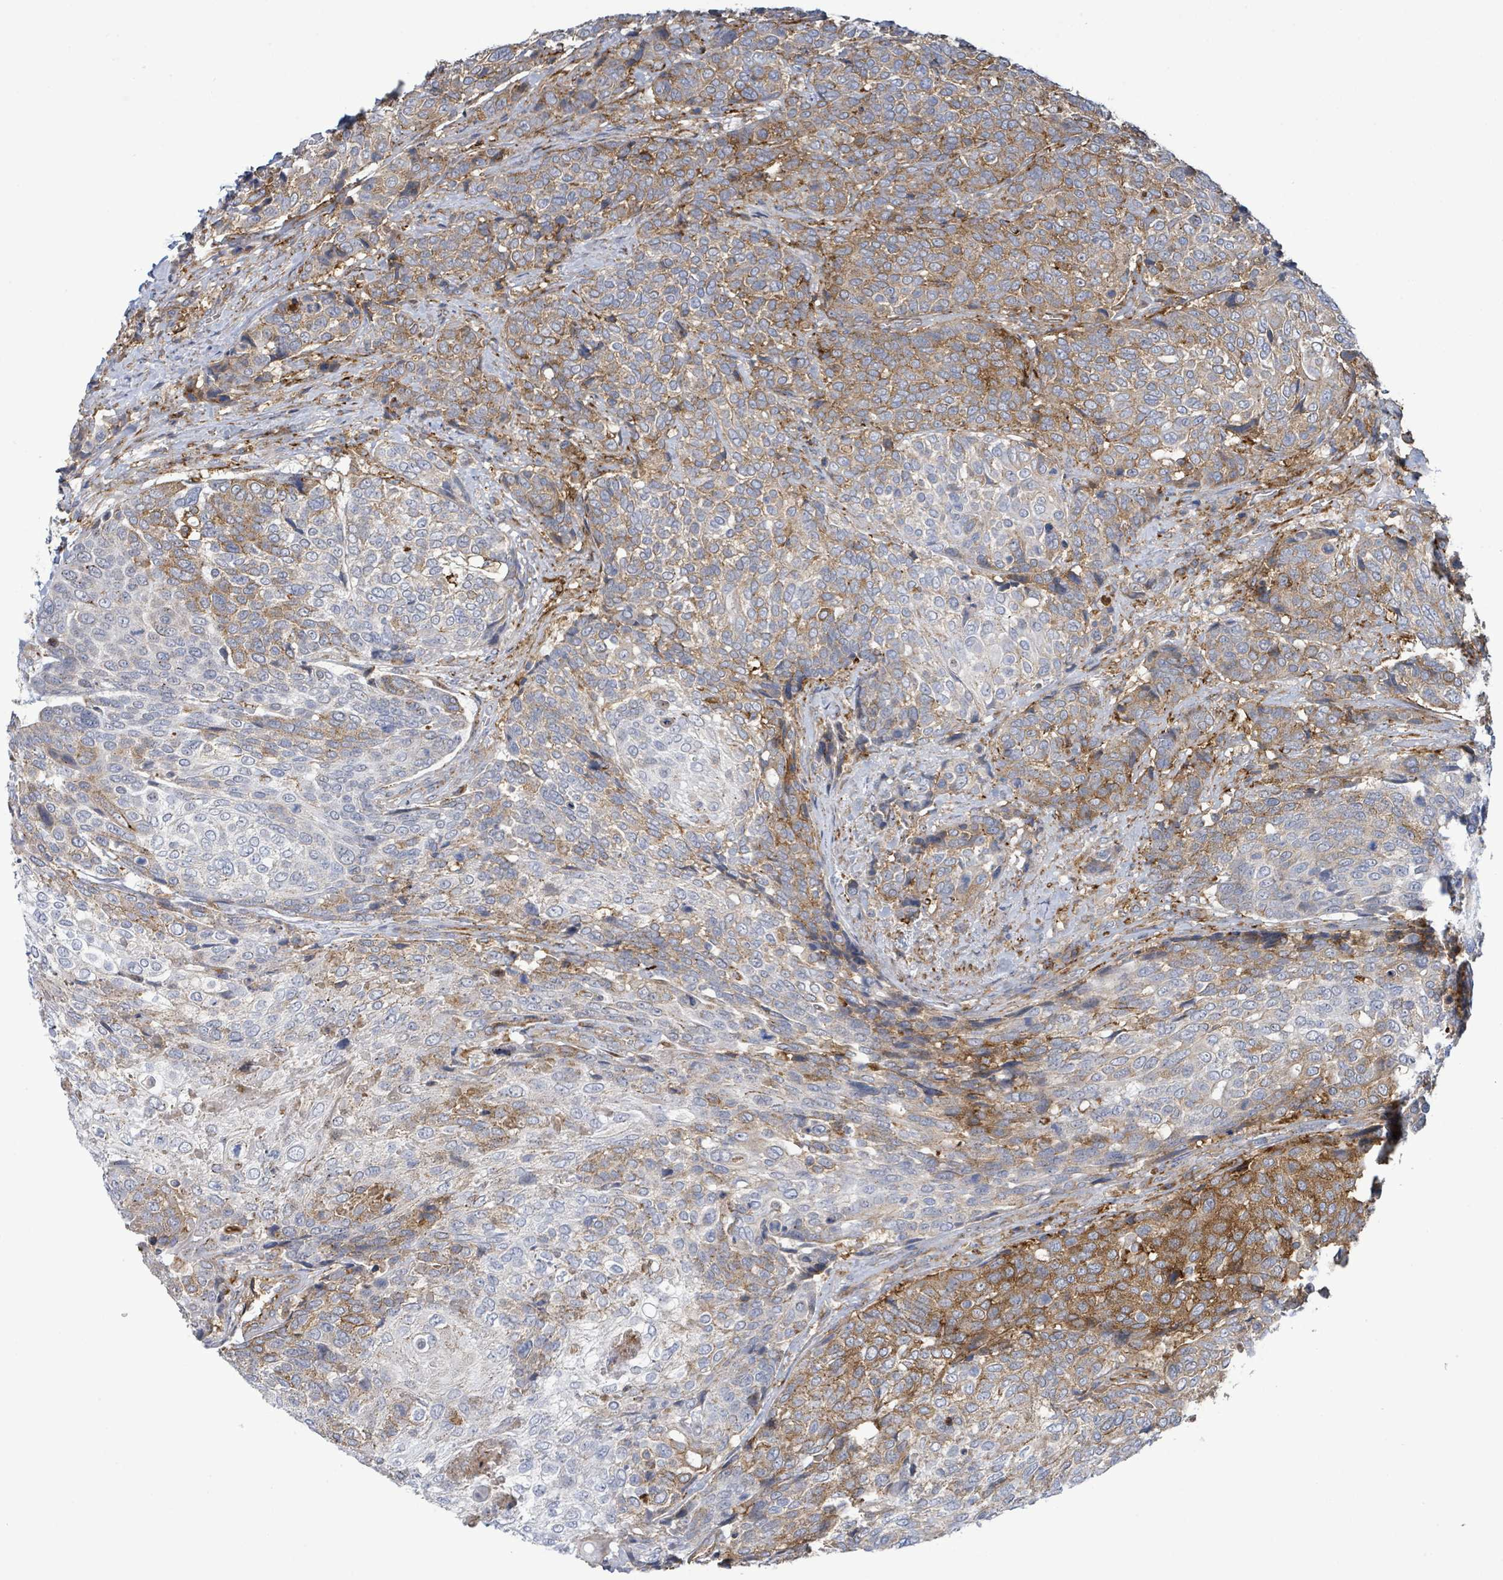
{"staining": {"intensity": "moderate", "quantity": "25%-75%", "location": "cytoplasmic/membranous"}, "tissue": "urothelial cancer", "cell_type": "Tumor cells", "image_type": "cancer", "snomed": [{"axis": "morphology", "description": "Urothelial carcinoma, High grade"}, {"axis": "topography", "description": "Urinary bladder"}], "caption": "A micrograph showing moderate cytoplasmic/membranous staining in about 25%-75% of tumor cells in urothelial cancer, as visualized by brown immunohistochemical staining.", "gene": "EGFL7", "patient": {"sex": "female", "age": 70}}